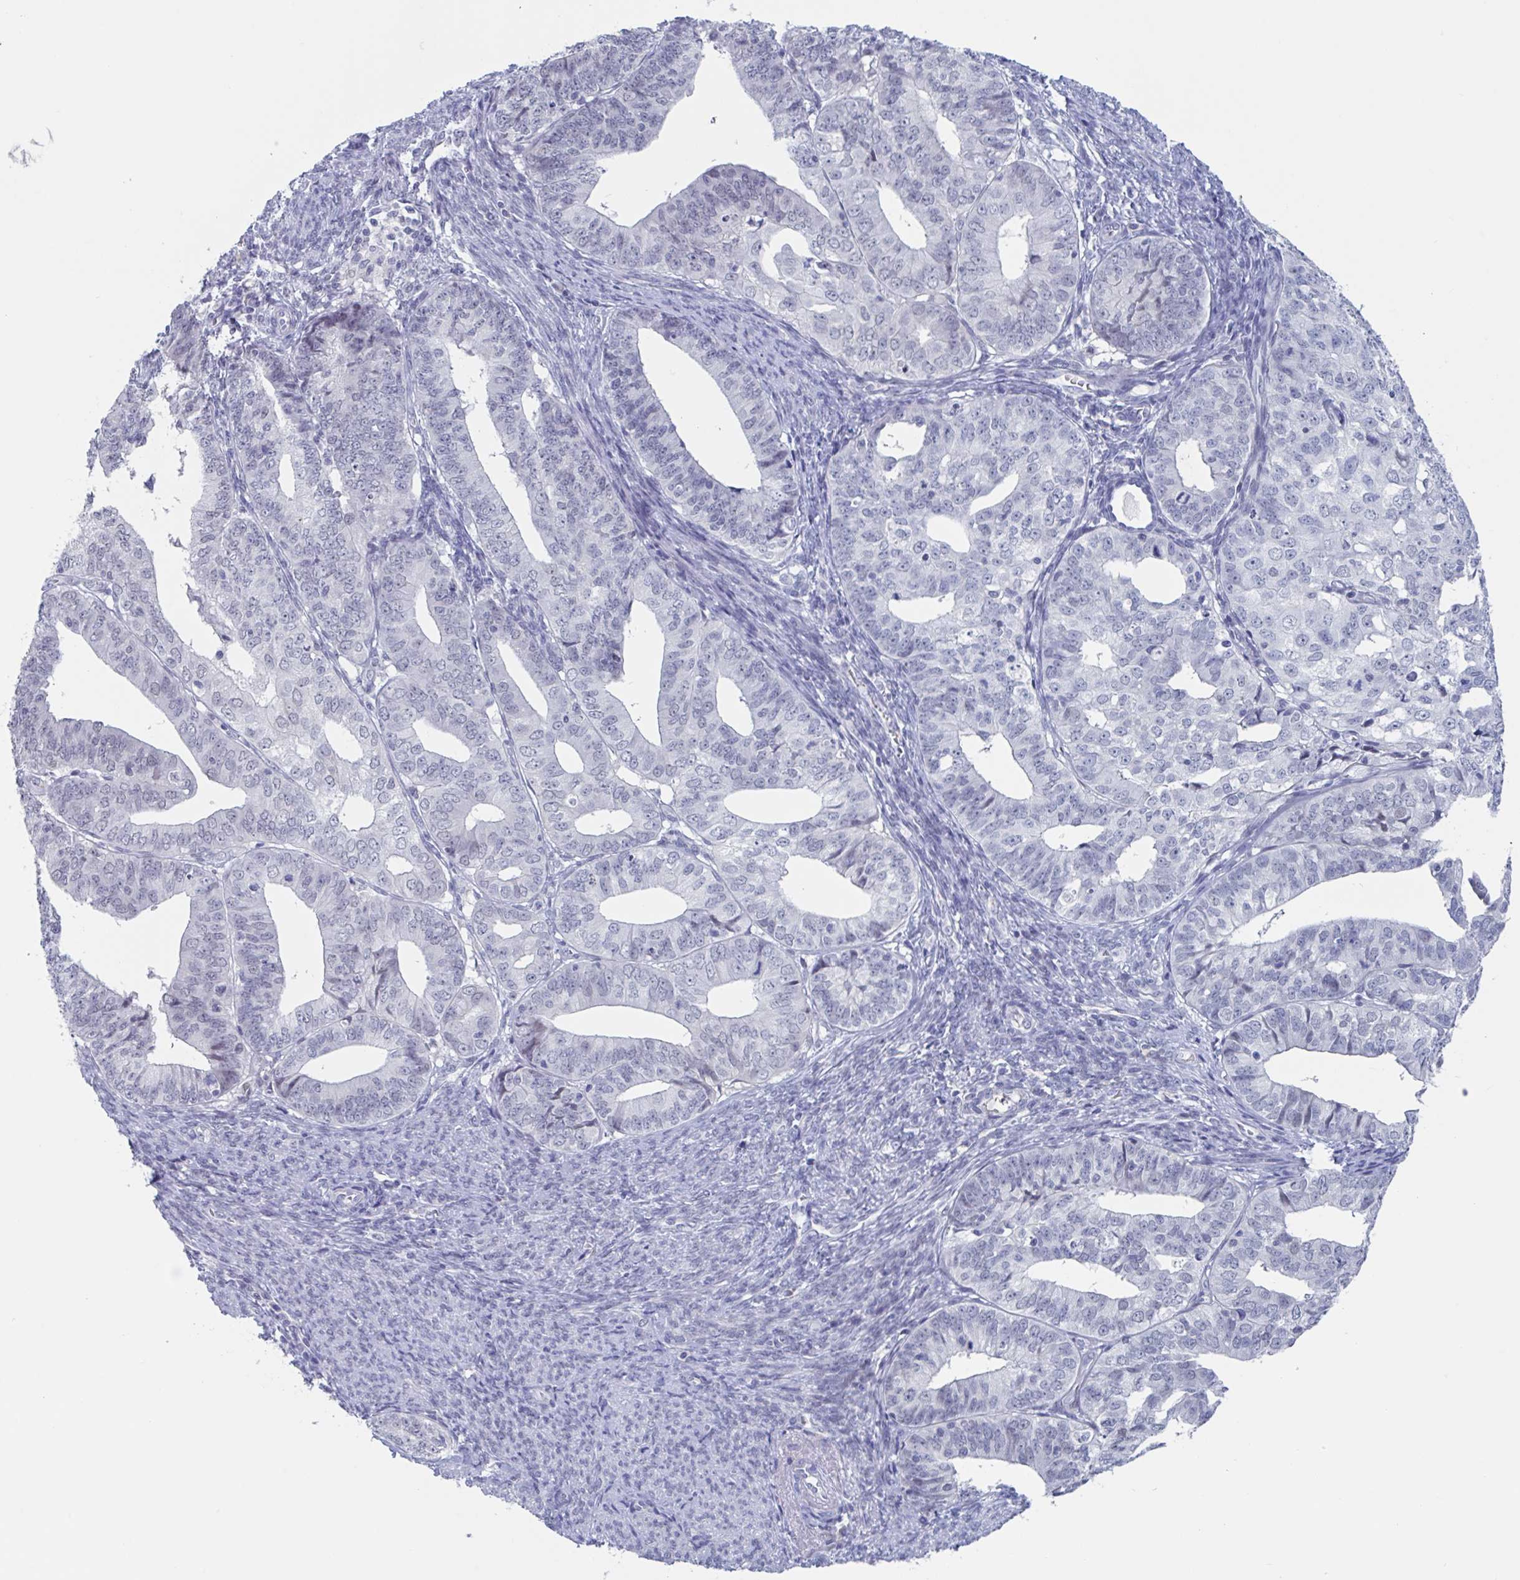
{"staining": {"intensity": "negative", "quantity": "none", "location": "none"}, "tissue": "endometrial cancer", "cell_type": "Tumor cells", "image_type": "cancer", "snomed": [{"axis": "morphology", "description": "Adenocarcinoma, NOS"}, {"axis": "topography", "description": "Endometrium"}], "caption": "Immunohistochemical staining of adenocarcinoma (endometrial) reveals no significant expression in tumor cells.", "gene": "KDM4D", "patient": {"sex": "female", "age": 56}}